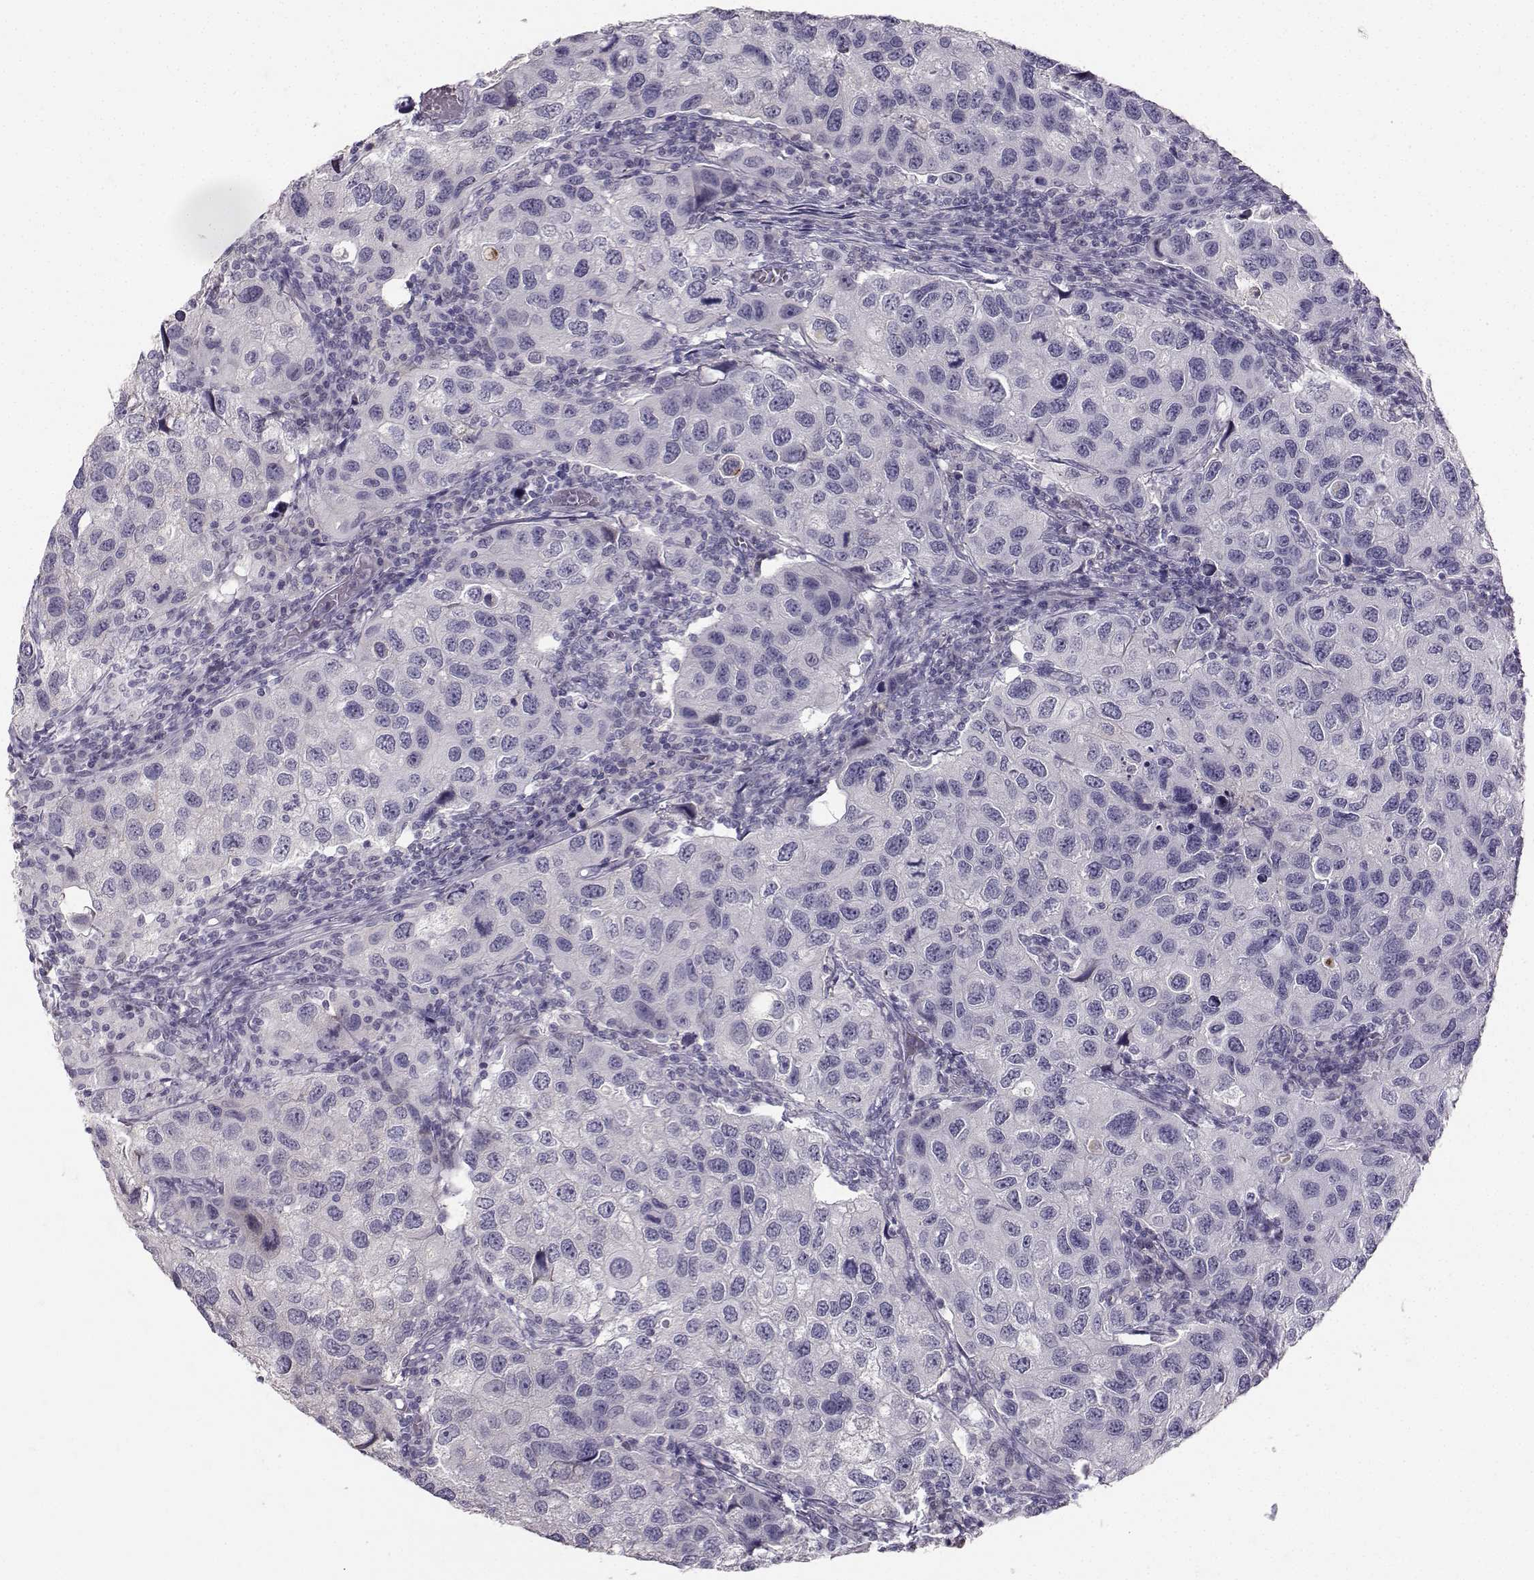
{"staining": {"intensity": "negative", "quantity": "none", "location": "none"}, "tissue": "urothelial cancer", "cell_type": "Tumor cells", "image_type": "cancer", "snomed": [{"axis": "morphology", "description": "Urothelial carcinoma, High grade"}, {"axis": "topography", "description": "Urinary bladder"}], "caption": "Tumor cells show no significant positivity in urothelial carcinoma (high-grade).", "gene": "PKP2", "patient": {"sex": "male", "age": 79}}